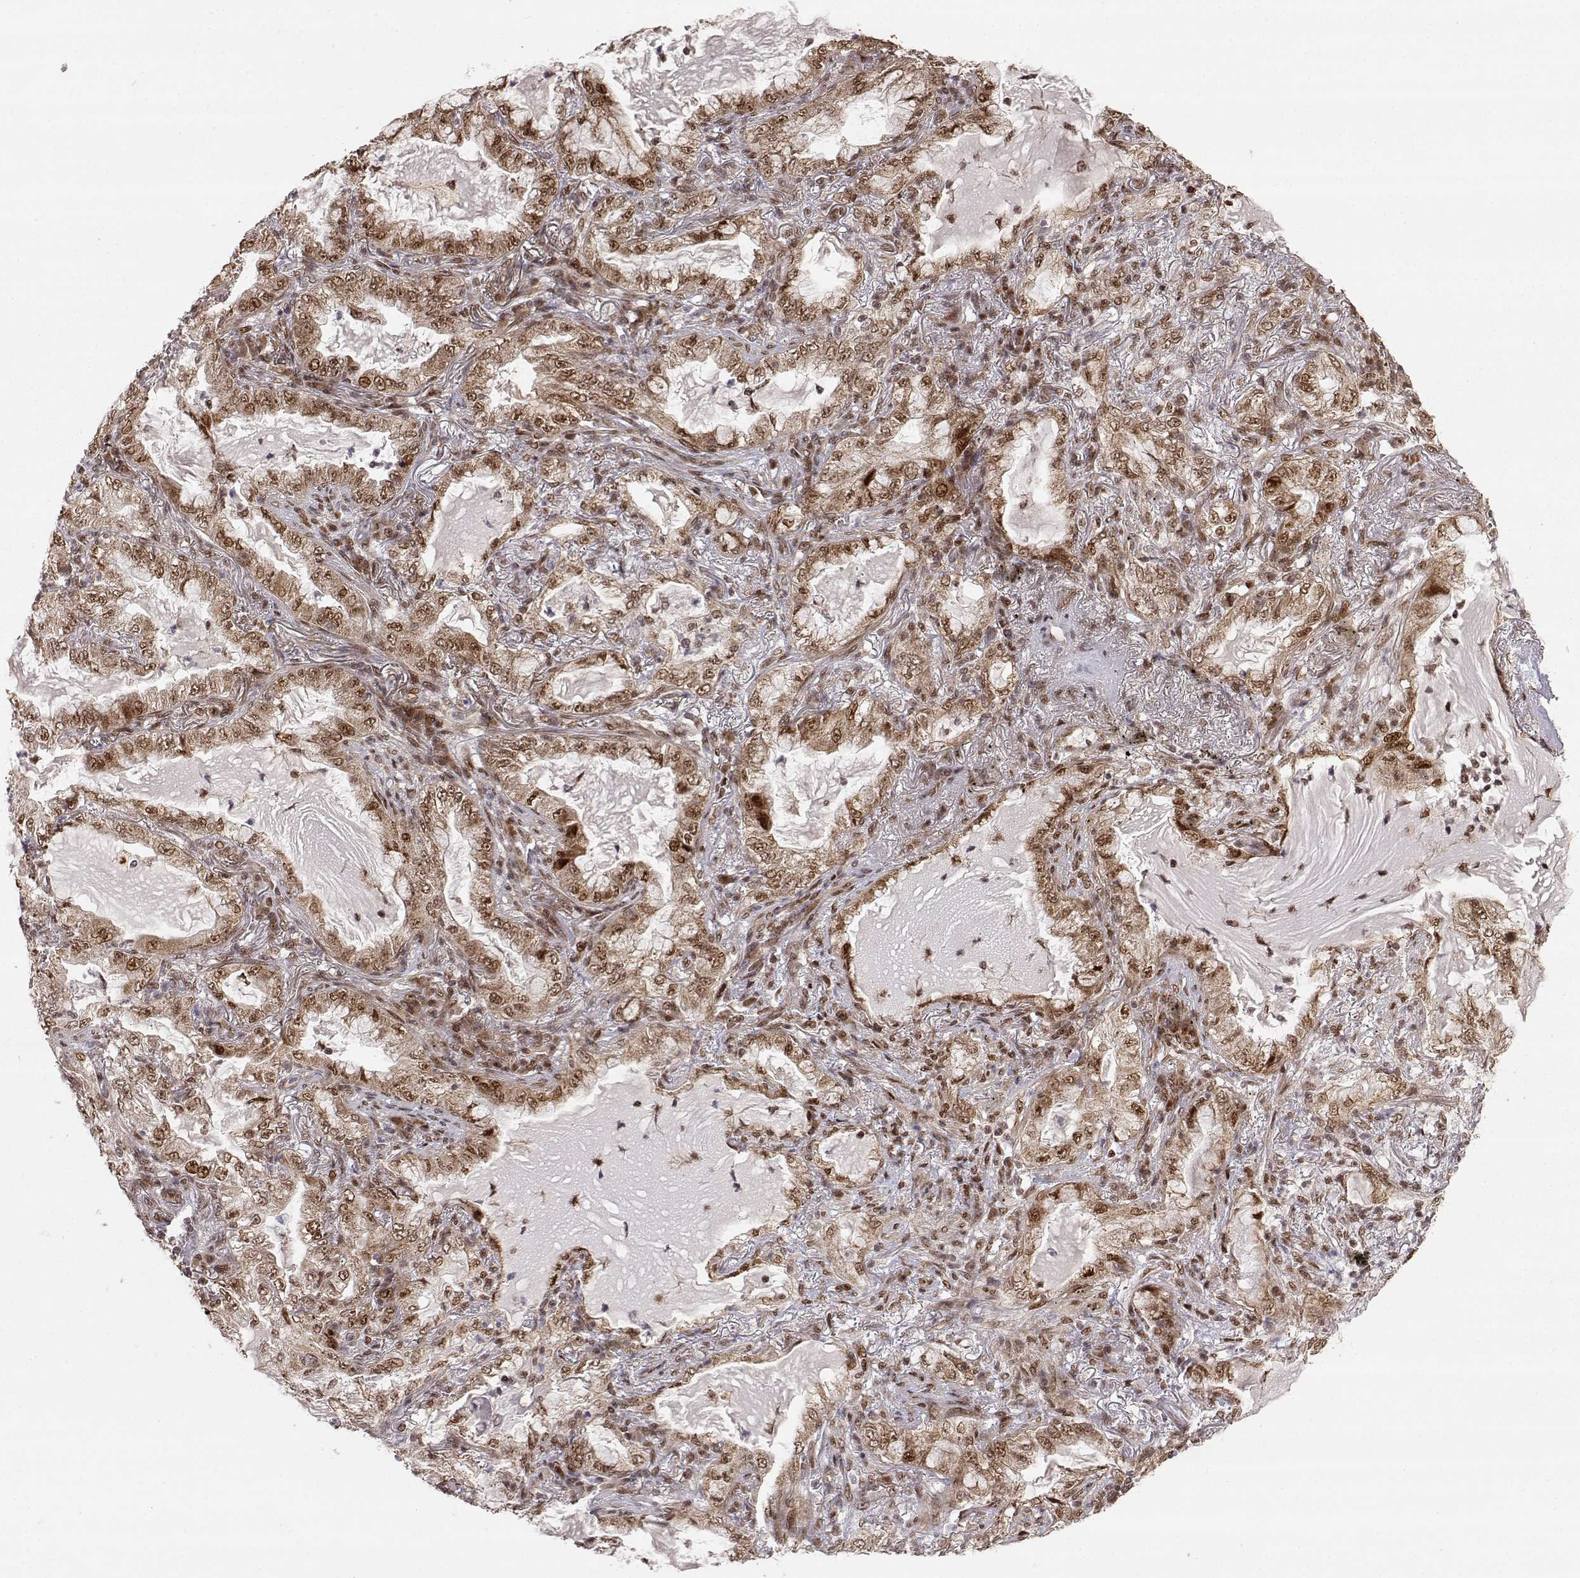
{"staining": {"intensity": "moderate", "quantity": ">75%", "location": "cytoplasmic/membranous,nuclear"}, "tissue": "lung cancer", "cell_type": "Tumor cells", "image_type": "cancer", "snomed": [{"axis": "morphology", "description": "Adenocarcinoma, NOS"}, {"axis": "topography", "description": "Lung"}], "caption": "Immunohistochemistry (IHC) micrograph of human lung cancer stained for a protein (brown), which shows medium levels of moderate cytoplasmic/membranous and nuclear positivity in about >75% of tumor cells.", "gene": "BRCA1", "patient": {"sex": "female", "age": 73}}